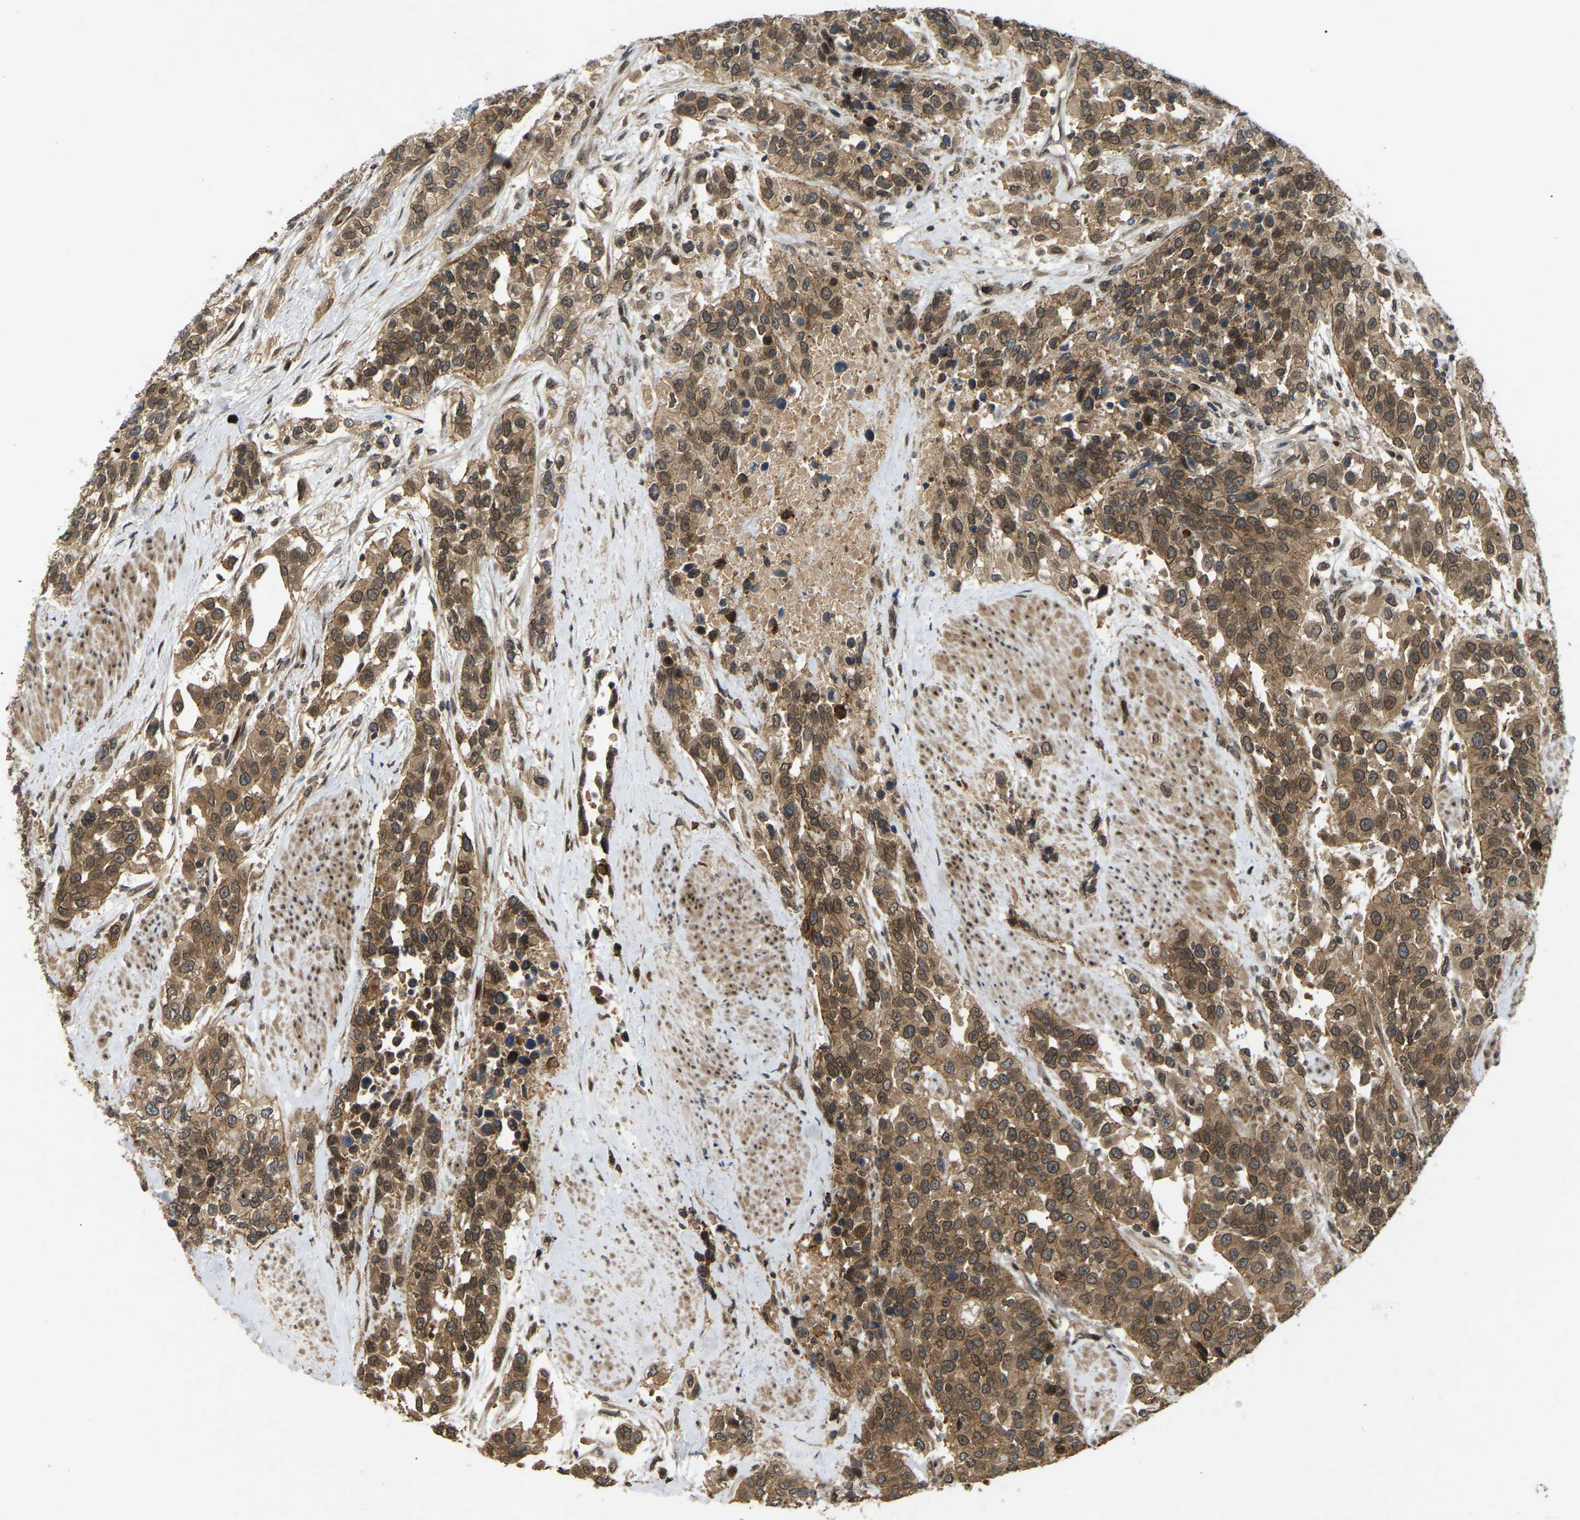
{"staining": {"intensity": "moderate", "quantity": ">75%", "location": "cytoplasmic/membranous,nuclear"}, "tissue": "urothelial cancer", "cell_type": "Tumor cells", "image_type": "cancer", "snomed": [{"axis": "morphology", "description": "Urothelial carcinoma, High grade"}, {"axis": "topography", "description": "Urinary bladder"}], "caption": "The immunohistochemical stain shows moderate cytoplasmic/membranous and nuclear positivity in tumor cells of high-grade urothelial carcinoma tissue.", "gene": "KIAA1549", "patient": {"sex": "female", "age": 80}}